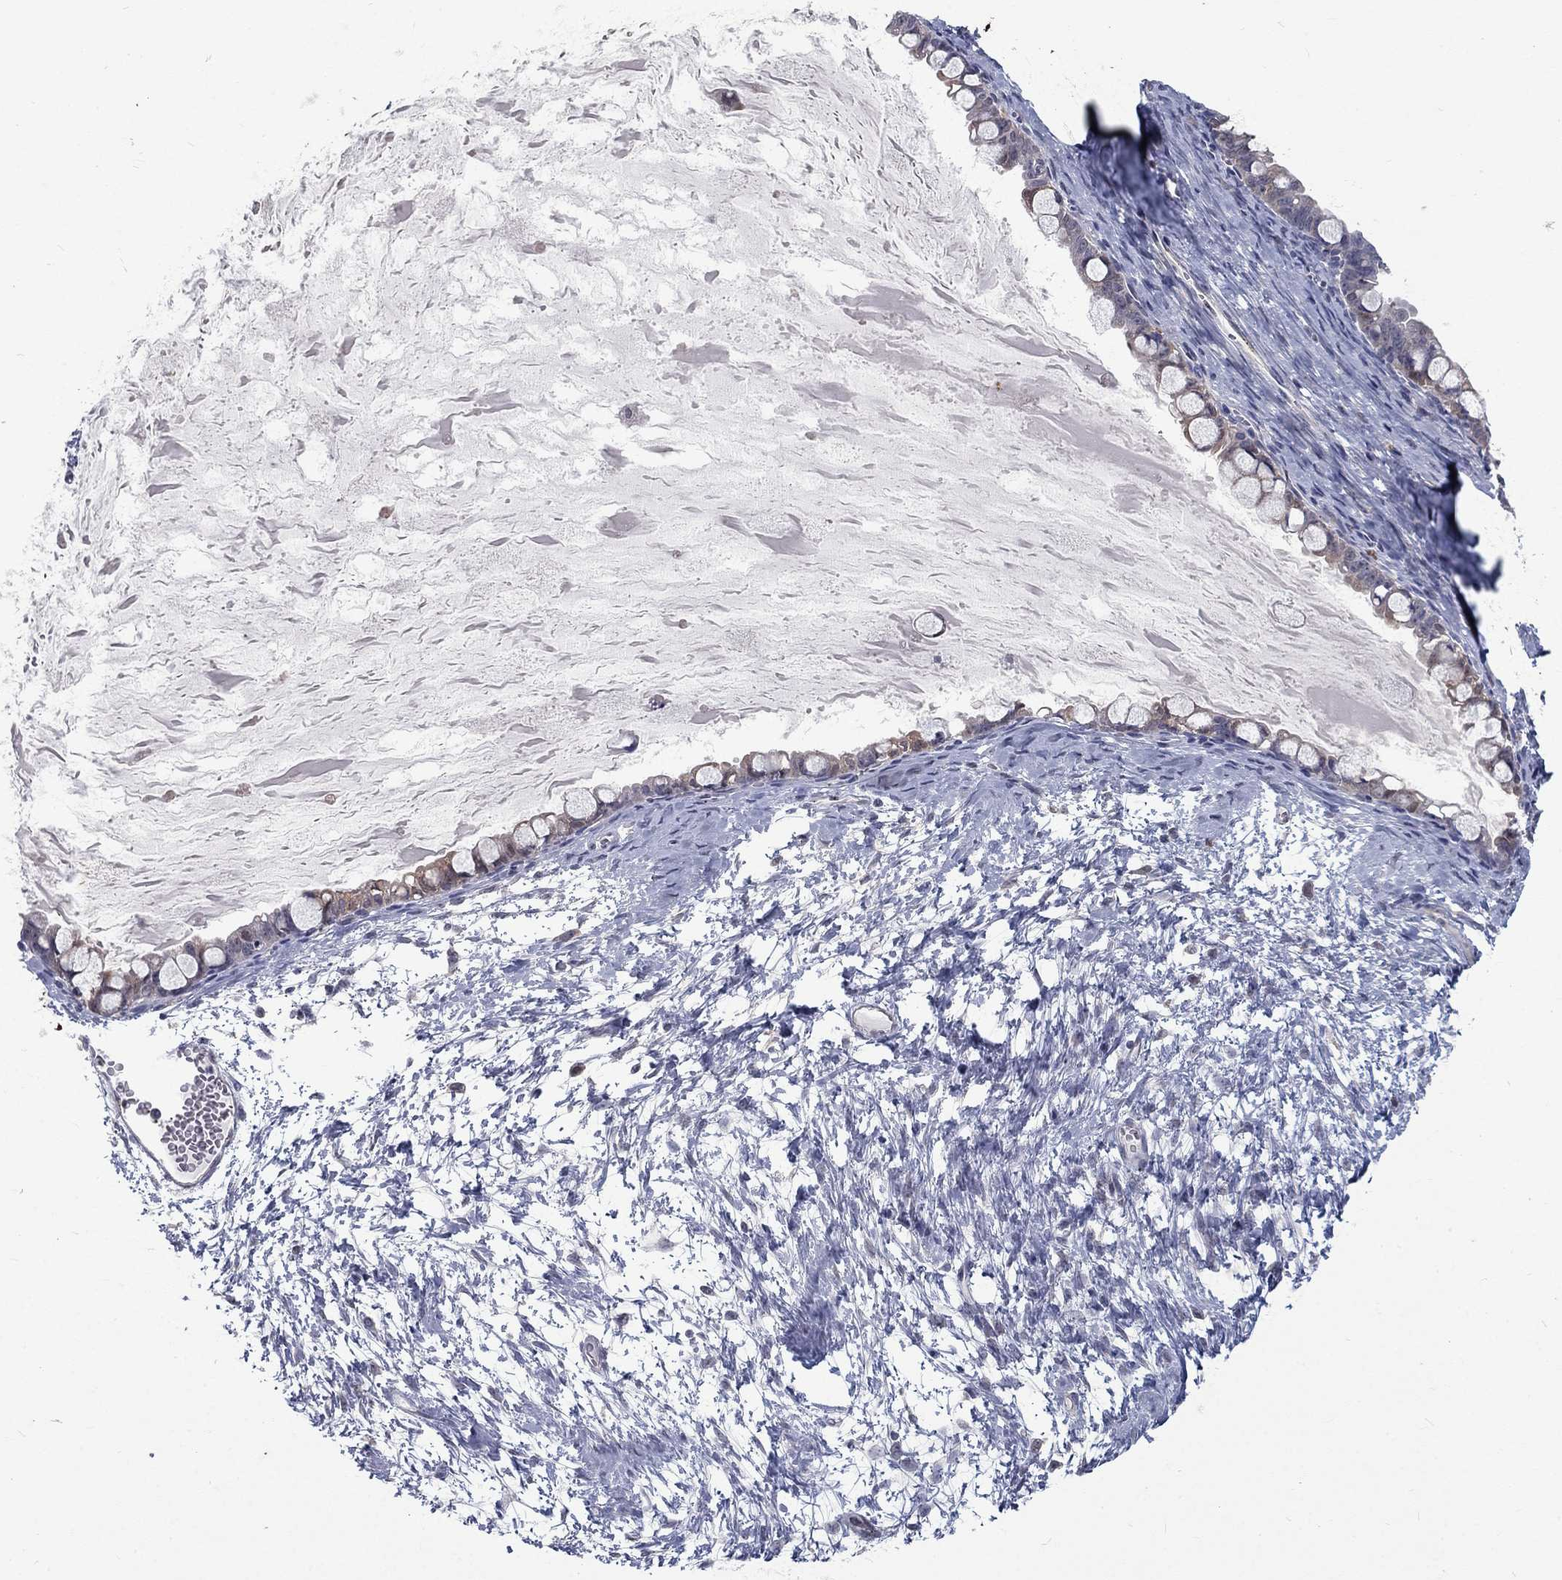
{"staining": {"intensity": "weak", "quantity": "25%-75%", "location": "cytoplasmic/membranous"}, "tissue": "ovarian cancer", "cell_type": "Tumor cells", "image_type": "cancer", "snomed": [{"axis": "morphology", "description": "Cystadenocarcinoma, mucinous, NOS"}, {"axis": "topography", "description": "Ovary"}], "caption": "Immunohistochemical staining of ovarian cancer displays low levels of weak cytoplasmic/membranous expression in approximately 25%-75% of tumor cells. Using DAB (brown) and hematoxylin (blue) stains, captured at high magnification using brightfield microscopy.", "gene": "MTSS2", "patient": {"sex": "female", "age": 63}}